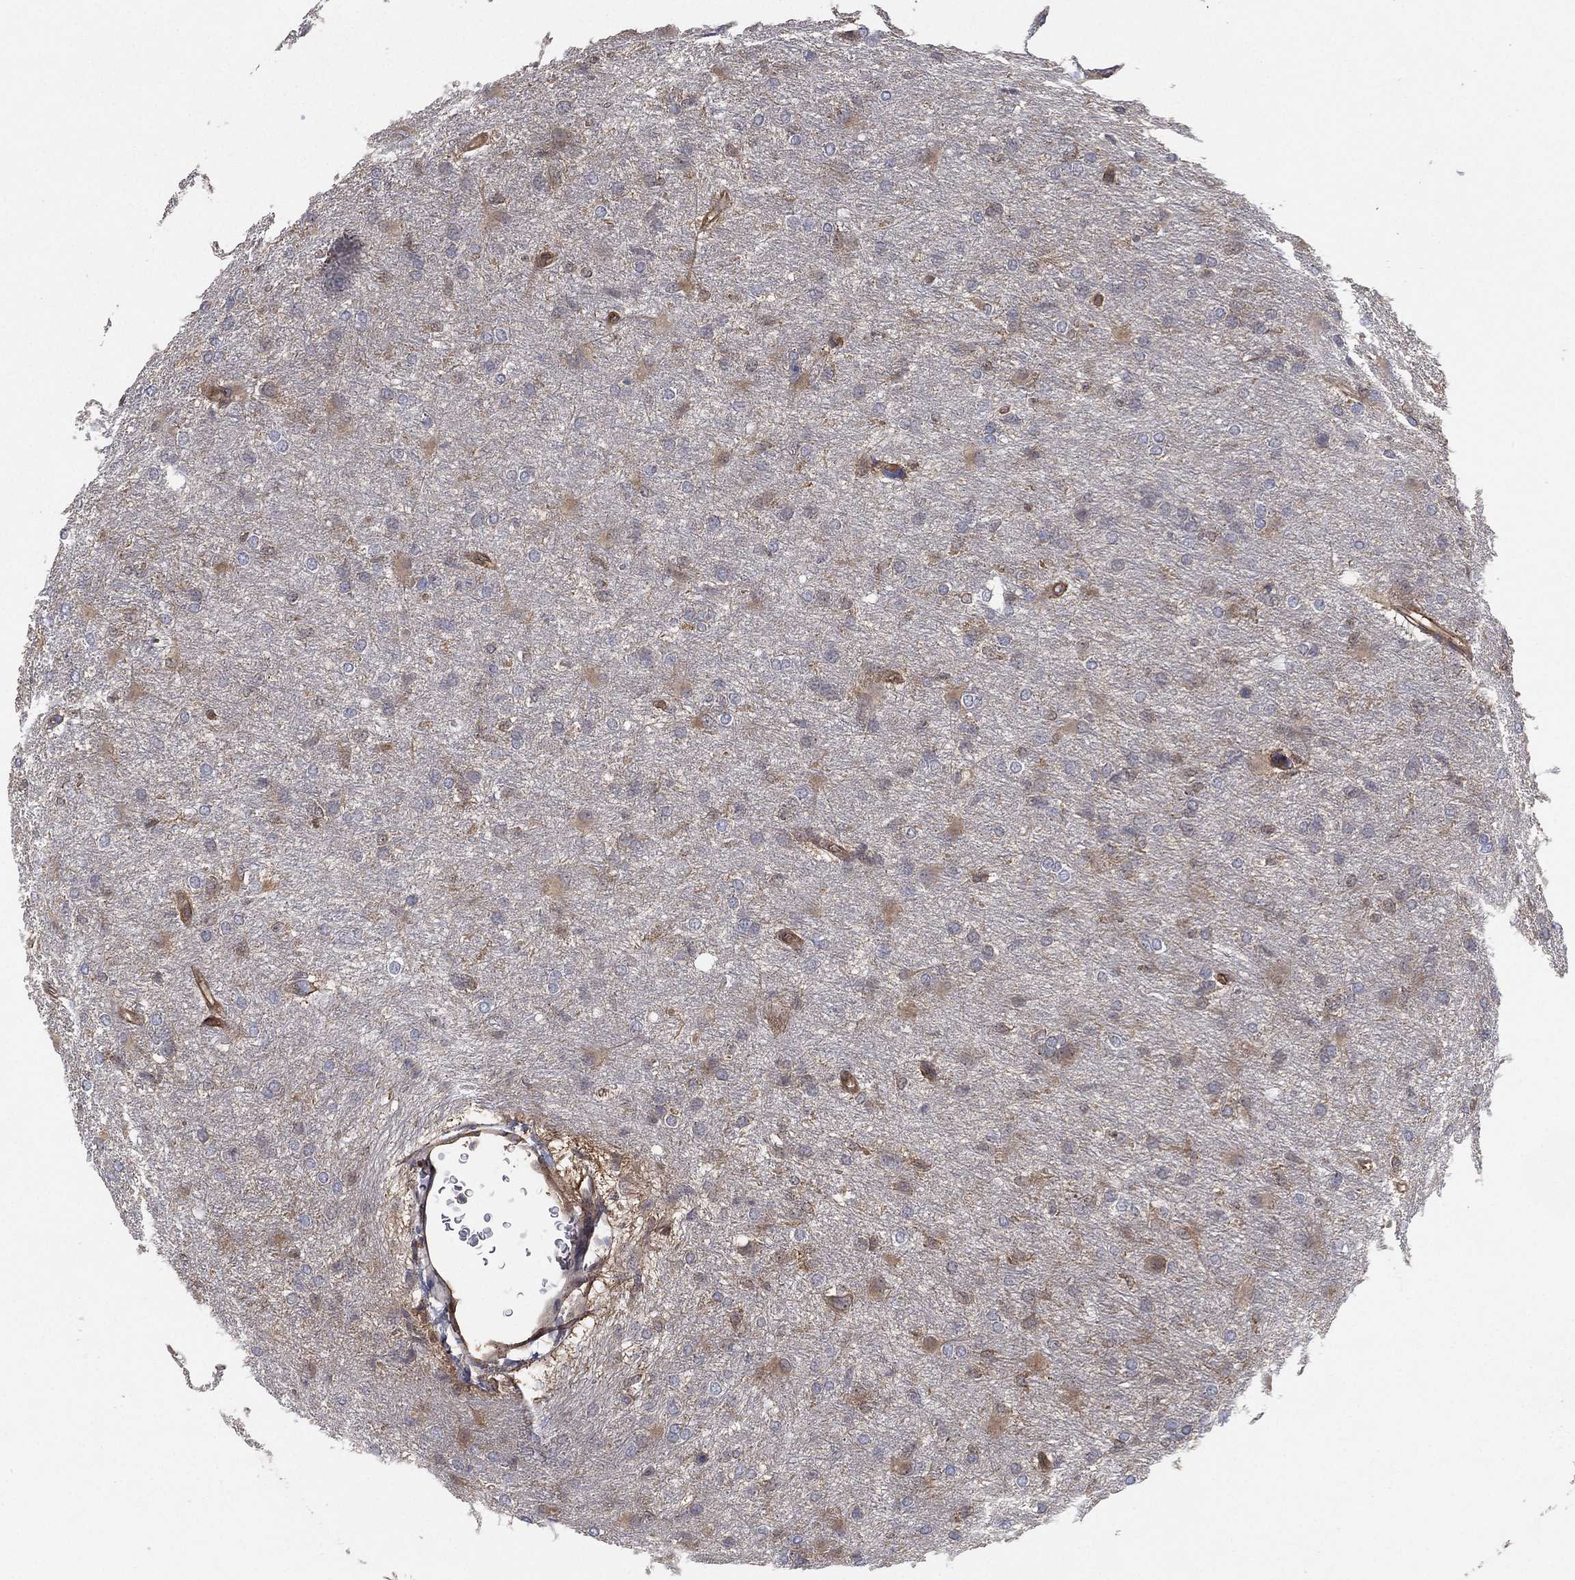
{"staining": {"intensity": "weak", "quantity": "<25%", "location": "cytoplasmic/membranous"}, "tissue": "glioma", "cell_type": "Tumor cells", "image_type": "cancer", "snomed": [{"axis": "morphology", "description": "Glioma, malignant, High grade"}, {"axis": "topography", "description": "Brain"}], "caption": "This is an immunohistochemistry histopathology image of human glioma. There is no staining in tumor cells.", "gene": "PSMG4", "patient": {"sex": "male", "age": 68}}